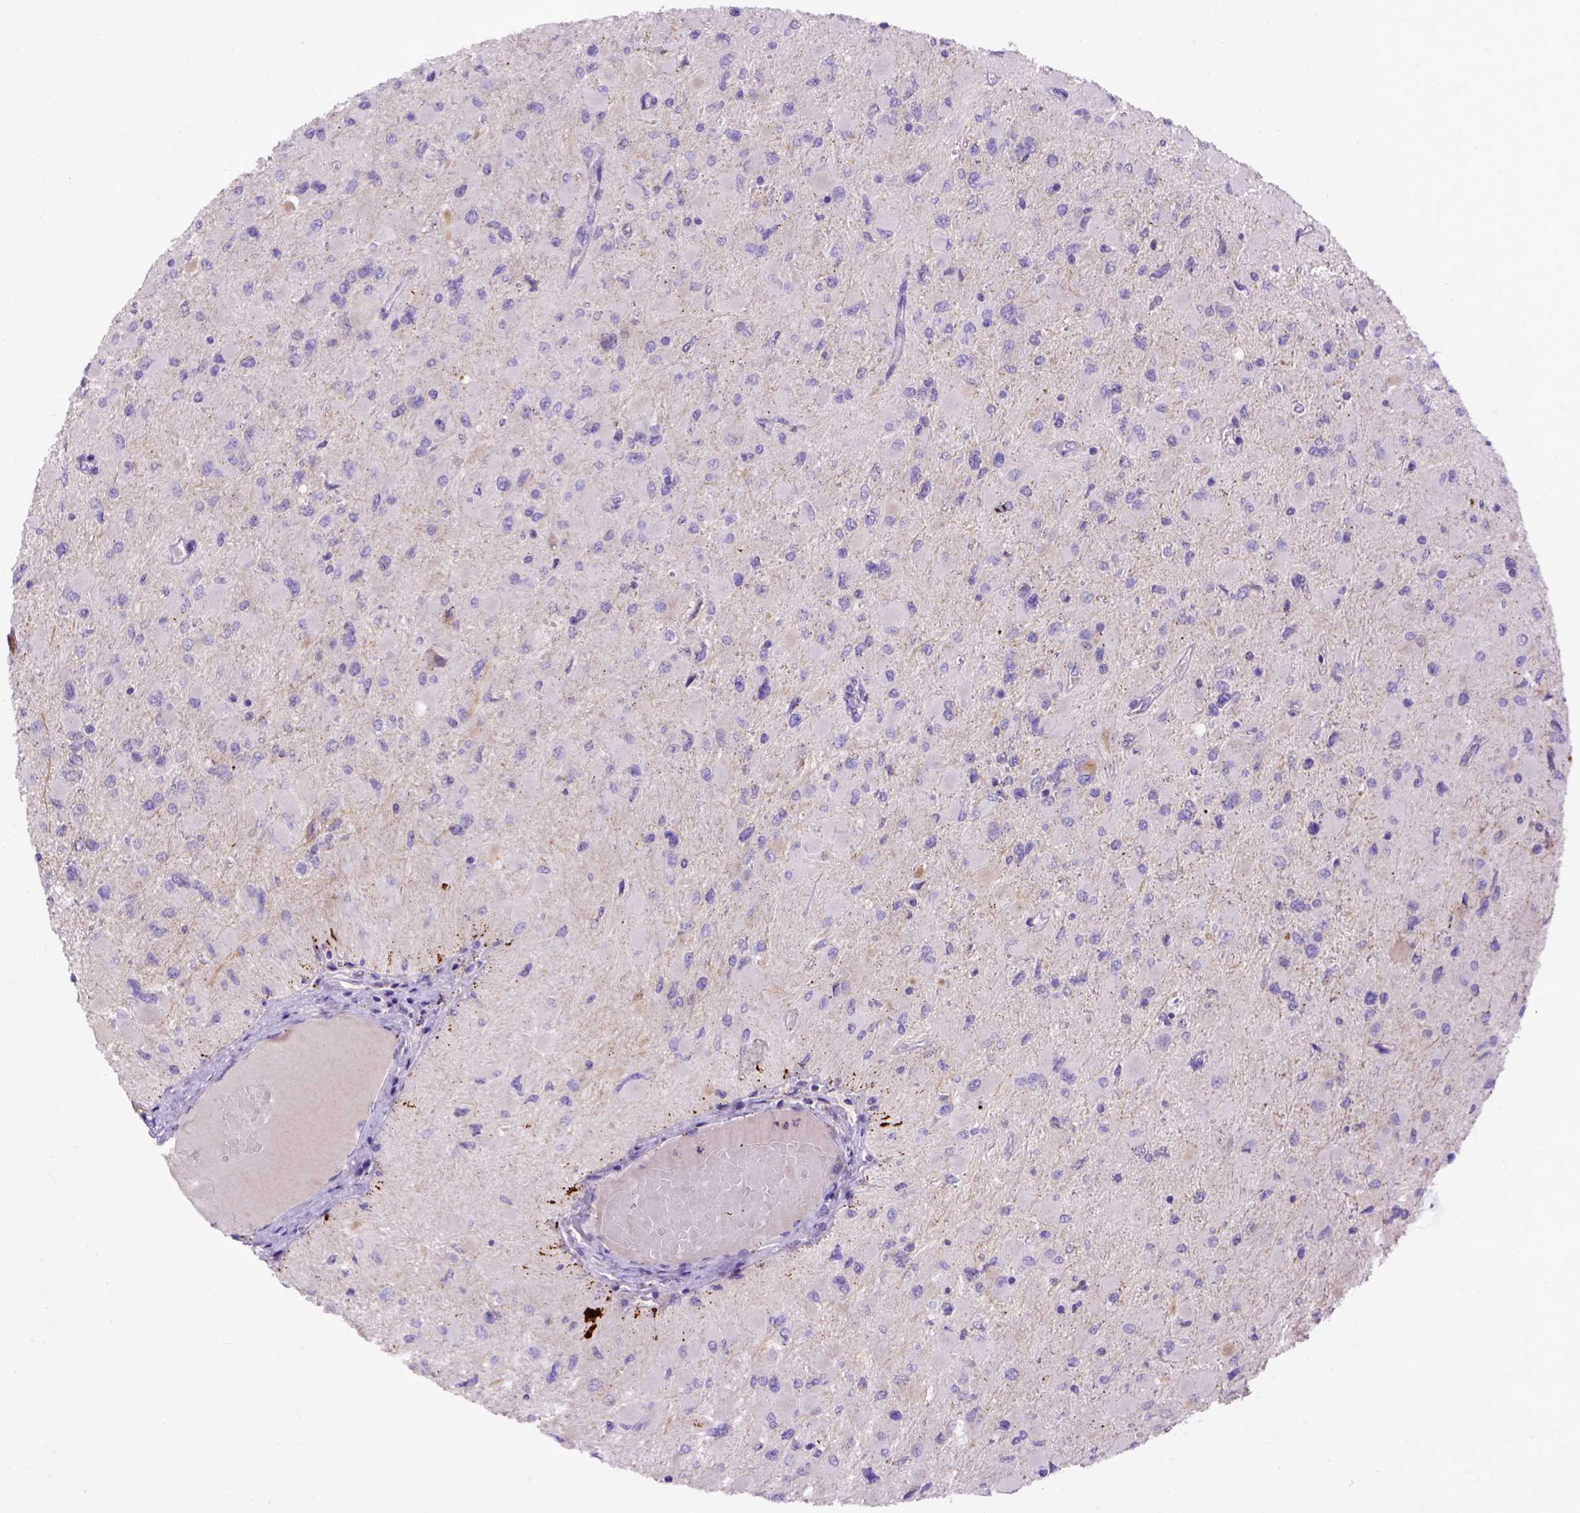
{"staining": {"intensity": "negative", "quantity": "none", "location": "none"}, "tissue": "glioma", "cell_type": "Tumor cells", "image_type": "cancer", "snomed": [{"axis": "morphology", "description": "Glioma, malignant, High grade"}, {"axis": "topography", "description": "Cerebral cortex"}], "caption": "Immunohistochemistry (IHC) of glioma exhibits no expression in tumor cells.", "gene": "ADAM12", "patient": {"sex": "female", "age": 36}}